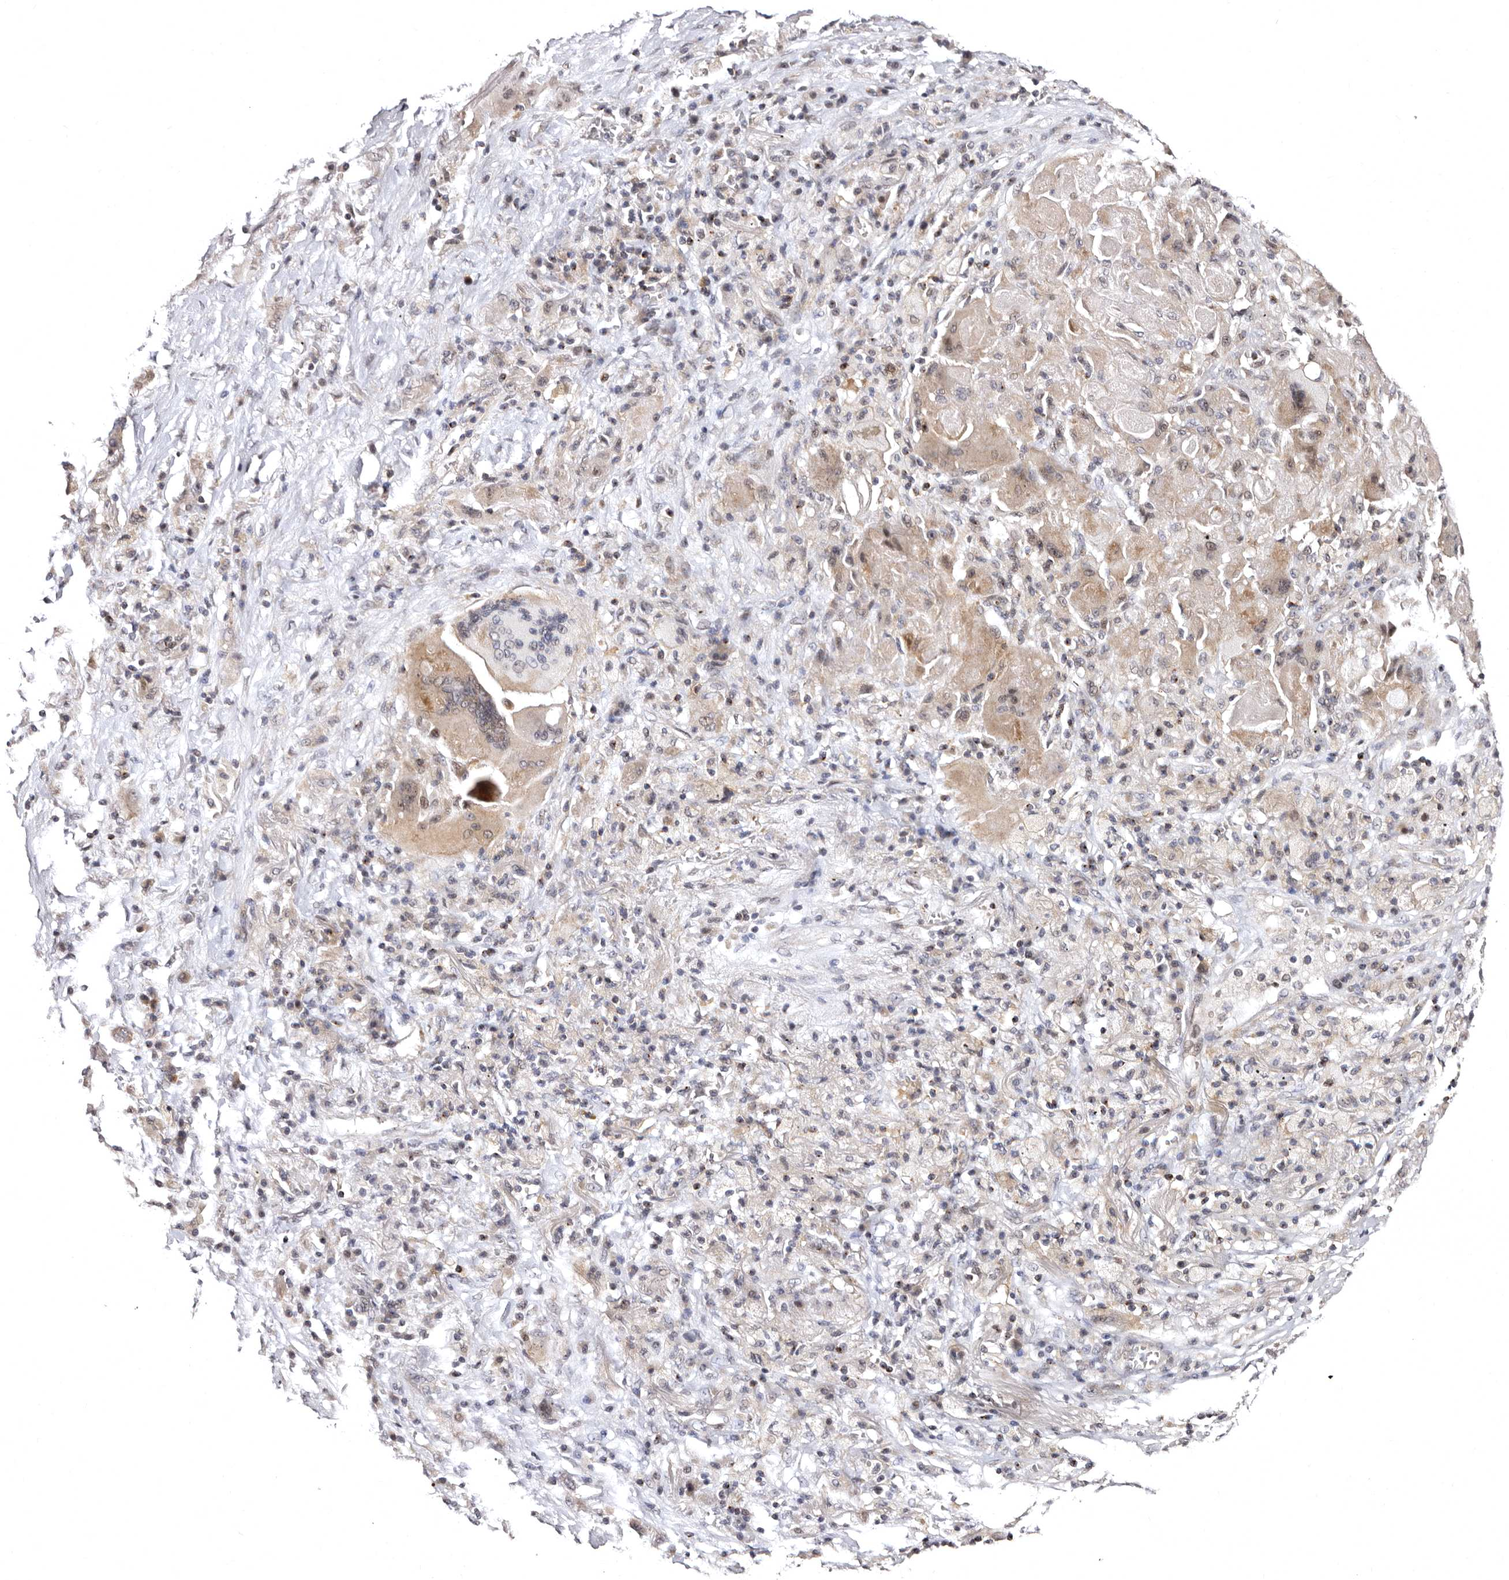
{"staining": {"intensity": "weak", "quantity": "25%-75%", "location": "cytoplasmic/membranous,nuclear"}, "tissue": "lung cancer", "cell_type": "Tumor cells", "image_type": "cancer", "snomed": [{"axis": "morphology", "description": "Squamous cell carcinoma, NOS"}, {"axis": "topography", "description": "Lung"}], "caption": "IHC (DAB (3,3'-diaminobenzidine)) staining of human lung squamous cell carcinoma reveals weak cytoplasmic/membranous and nuclear protein staining in about 25%-75% of tumor cells.", "gene": "PHF20L1", "patient": {"sex": "male", "age": 61}}